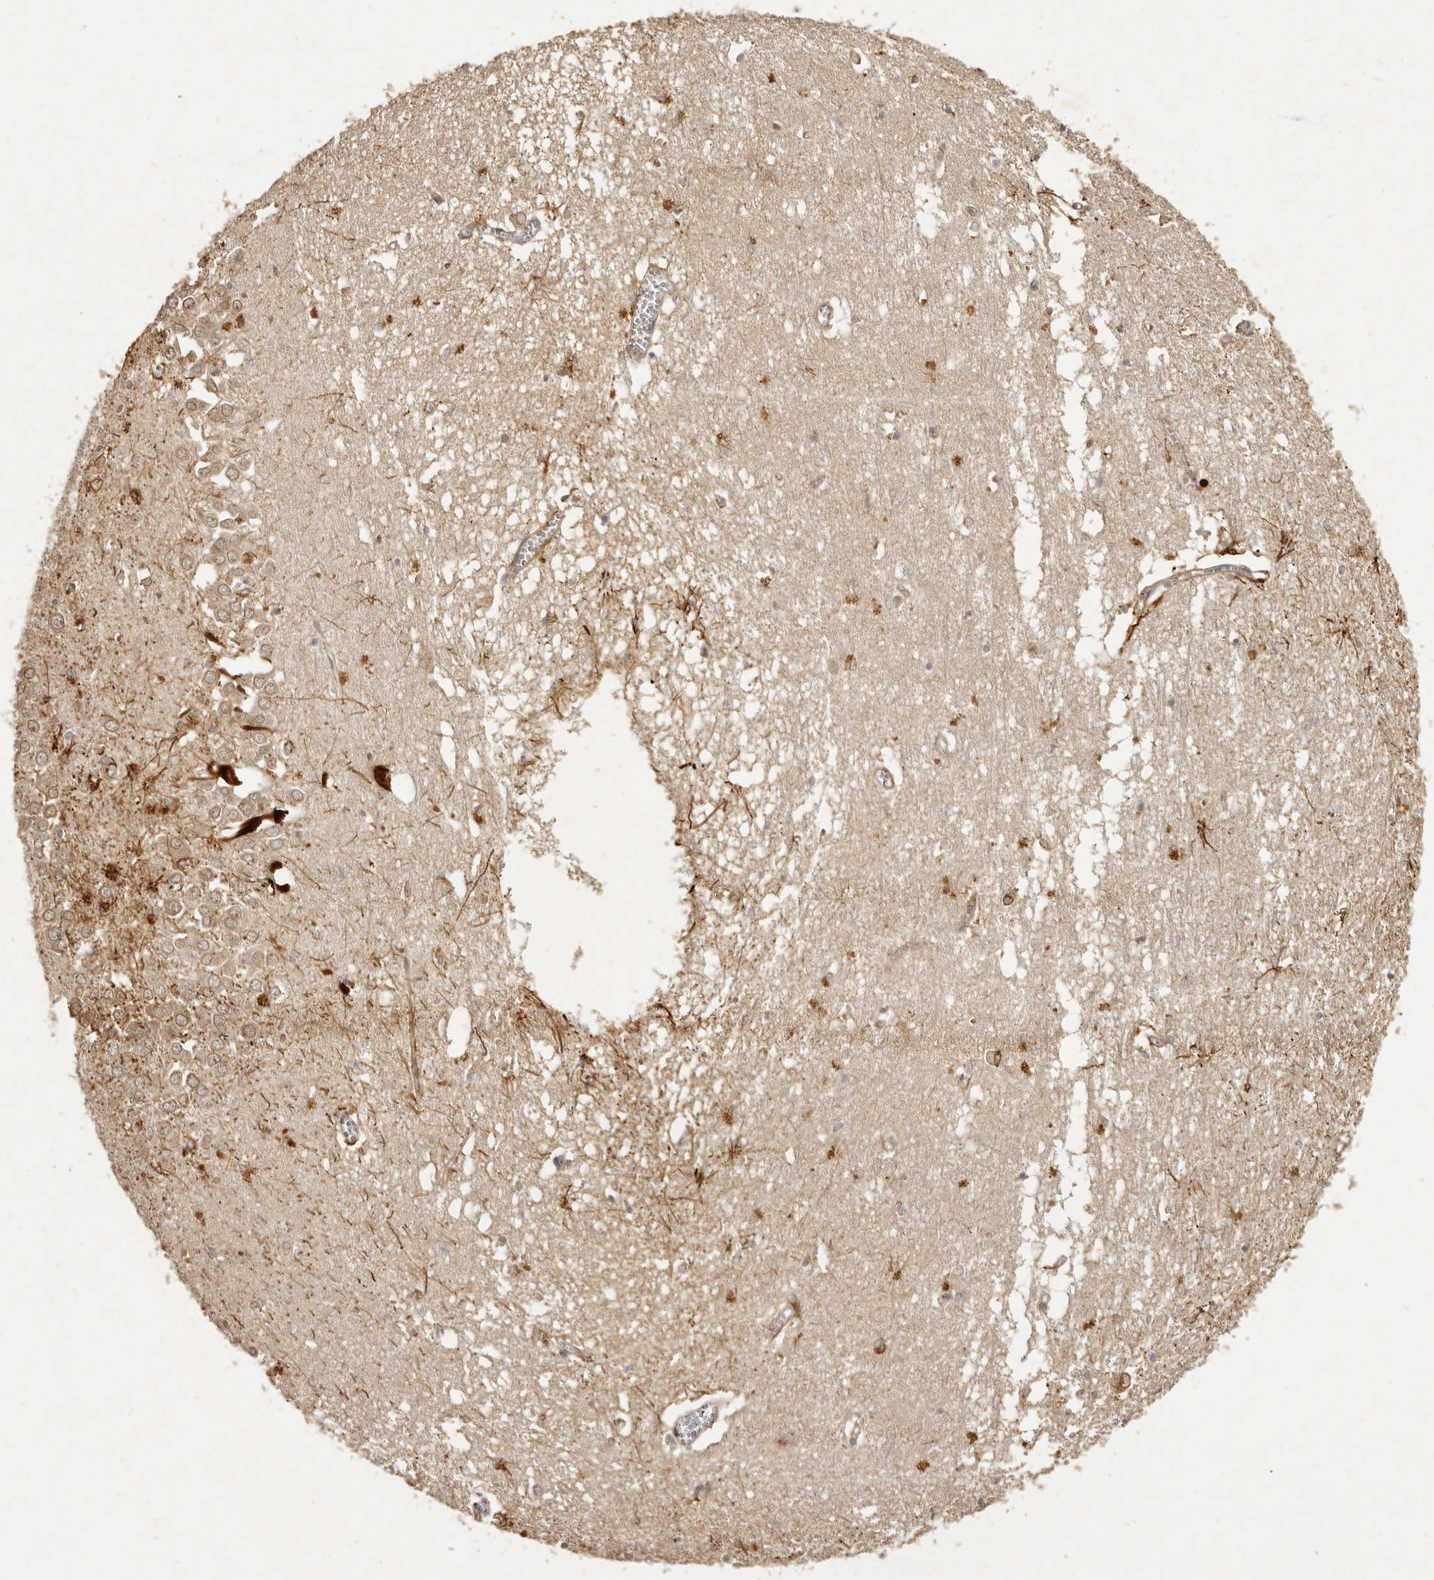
{"staining": {"intensity": "moderate", "quantity": "<25%", "location": "cytoplasmic/membranous"}, "tissue": "hippocampus", "cell_type": "Glial cells", "image_type": "normal", "snomed": [{"axis": "morphology", "description": "Normal tissue, NOS"}, {"axis": "topography", "description": "Hippocampus"}], "caption": "A low amount of moderate cytoplasmic/membranous expression is present in about <25% of glial cells in unremarkable hippocampus.", "gene": "SEMA3A", "patient": {"sex": "male", "age": 70}}